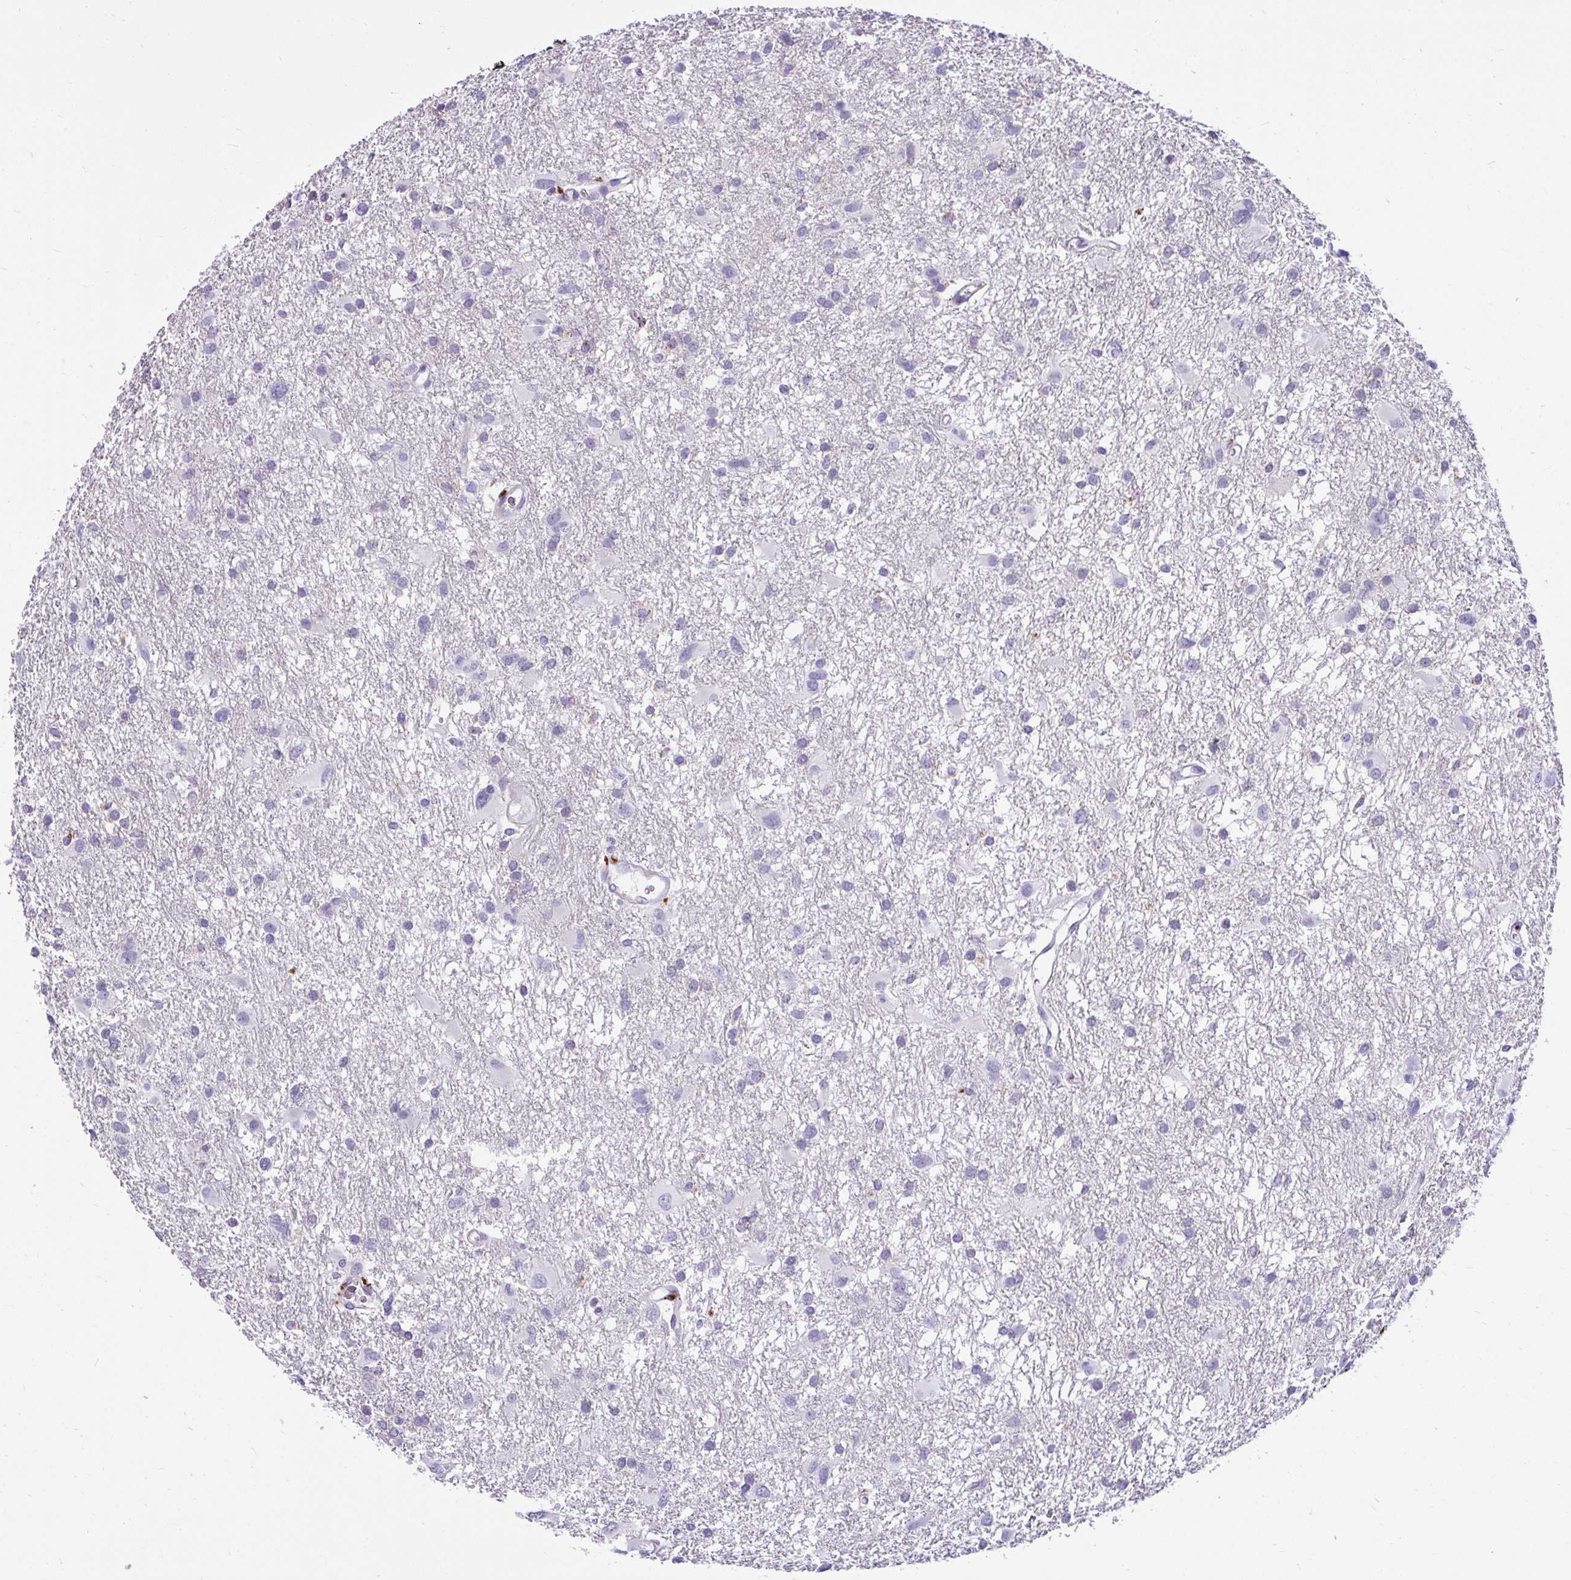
{"staining": {"intensity": "negative", "quantity": "none", "location": "none"}, "tissue": "glioma", "cell_type": "Tumor cells", "image_type": "cancer", "snomed": [{"axis": "morphology", "description": "Glioma, malignant, High grade"}, {"axis": "topography", "description": "Brain"}], "caption": "A micrograph of malignant glioma (high-grade) stained for a protein exhibits no brown staining in tumor cells.", "gene": "CTSZ", "patient": {"sex": "male", "age": 53}}